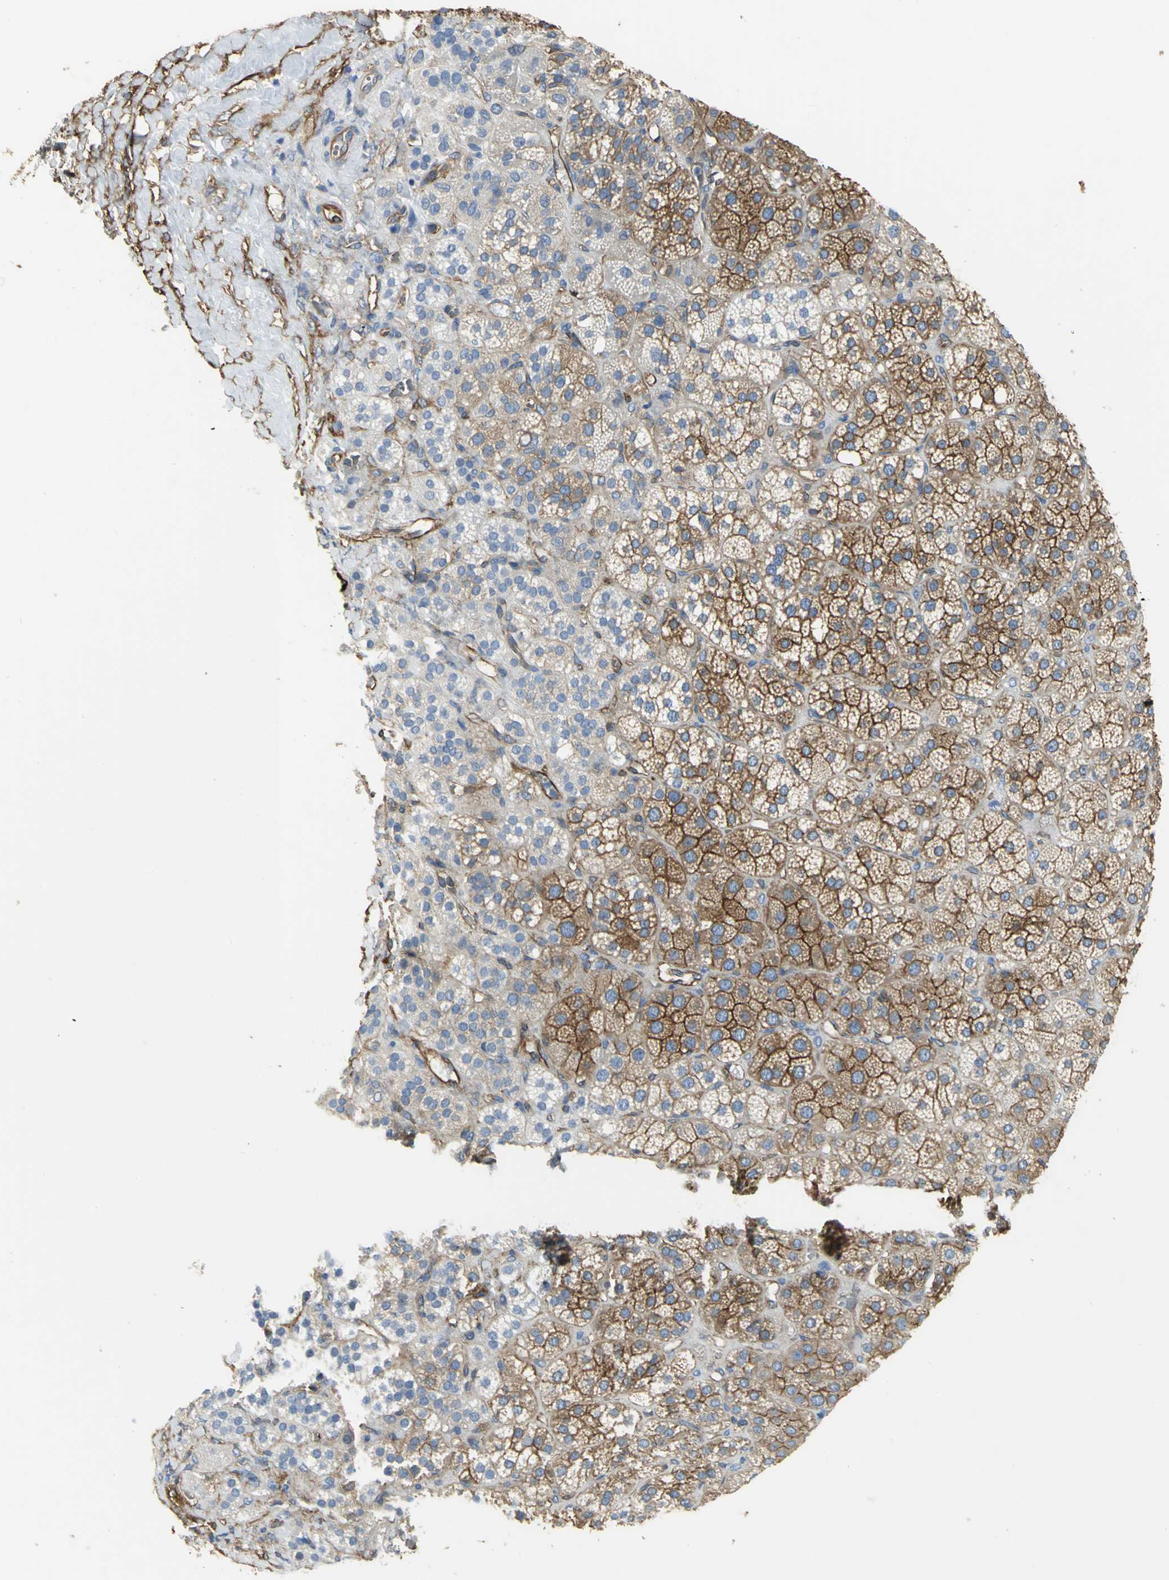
{"staining": {"intensity": "strong", "quantity": ">75%", "location": "cytoplasmic/membranous"}, "tissue": "adrenal gland", "cell_type": "Glandular cells", "image_type": "normal", "snomed": [{"axis": "morphology", "description": "Normal tissue, NOS"}, {"axis": "topography", "description": "Adrenal gland"}], "caption": "Immunohistochemical staining of normal human adrenal gland exhibits strong cytoplasmic/membranous protein positivity in approximately >75% of glandular cells.", "gene": "FLNB", "patient": {"sex": "female", "age": 71}}